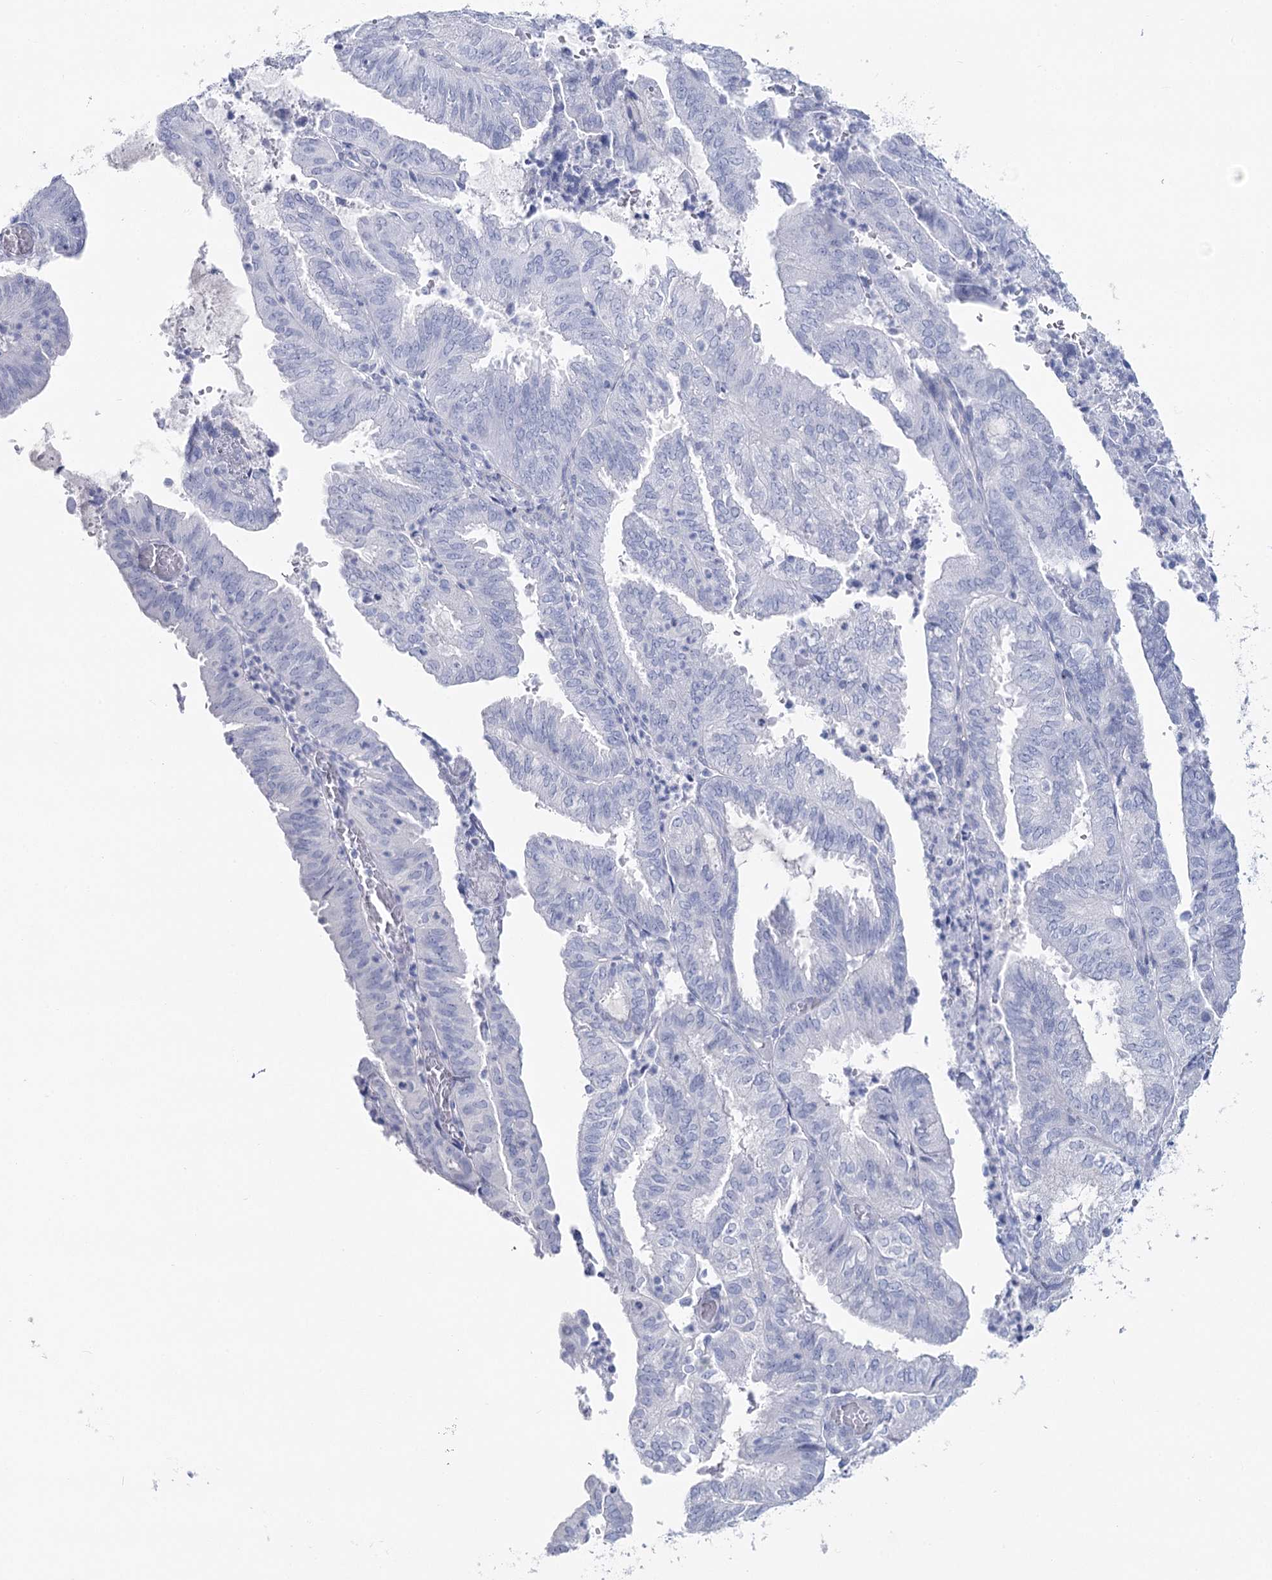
{"staining": {"intensity": "negative", "quantity": "none", "location": "none"}, "tissue": "endometrial cancer", "cell_type": "Tumor cells", "image_type": "cancer", "snomed": [{"axis": "morphology", "description": "Adenocarcinoma, NOS"}, {"axis": "topography", "description": "Uterus"}], "caption": "High power microscopy micrograph of an IHC image of endometrial cancer, revealing no significant expression in tumor cells.", "gene": "CCDC88A", "patient": {"sex": "female", "age": 60}}